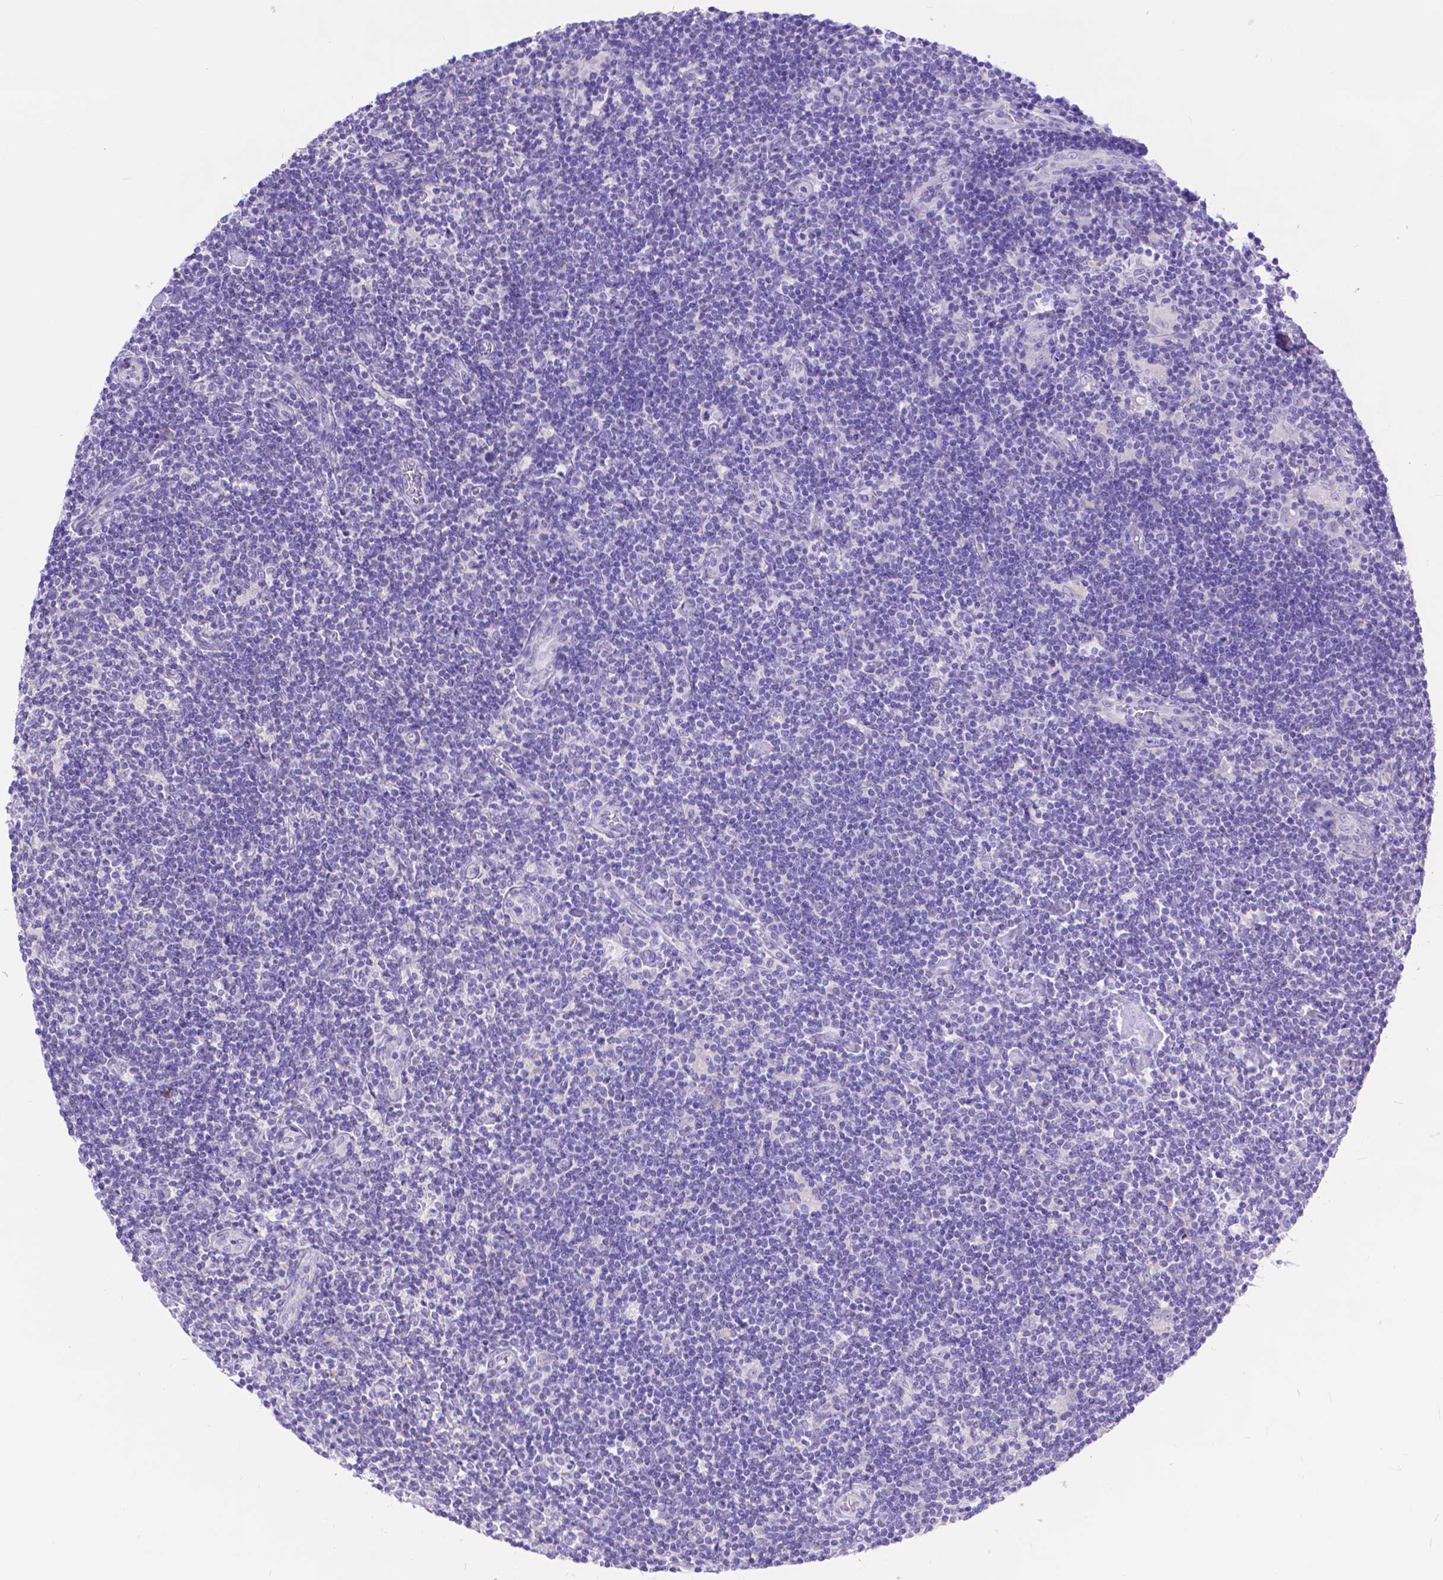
{"staining": {"intensity": "negative", "quantity": "none", "location": "none"}, "tissue": "lymphoma", "cell_type": "Tumor cells", "image_type": "cancer", "snomed": [{"axis": "morphology", "description": "Hodgkin's disease, NOS"}, {"axis": "topography", "description": "Lymph node"}], "caption": "This histopathology image is of lymphoma stained with immunohistochemistry to label a protein in brown with the nuclei are counter-stained blue. There is no positivity in tumor cells.", "gene": "DHRS2", "patient": {"sex": "male", "age": 40}}